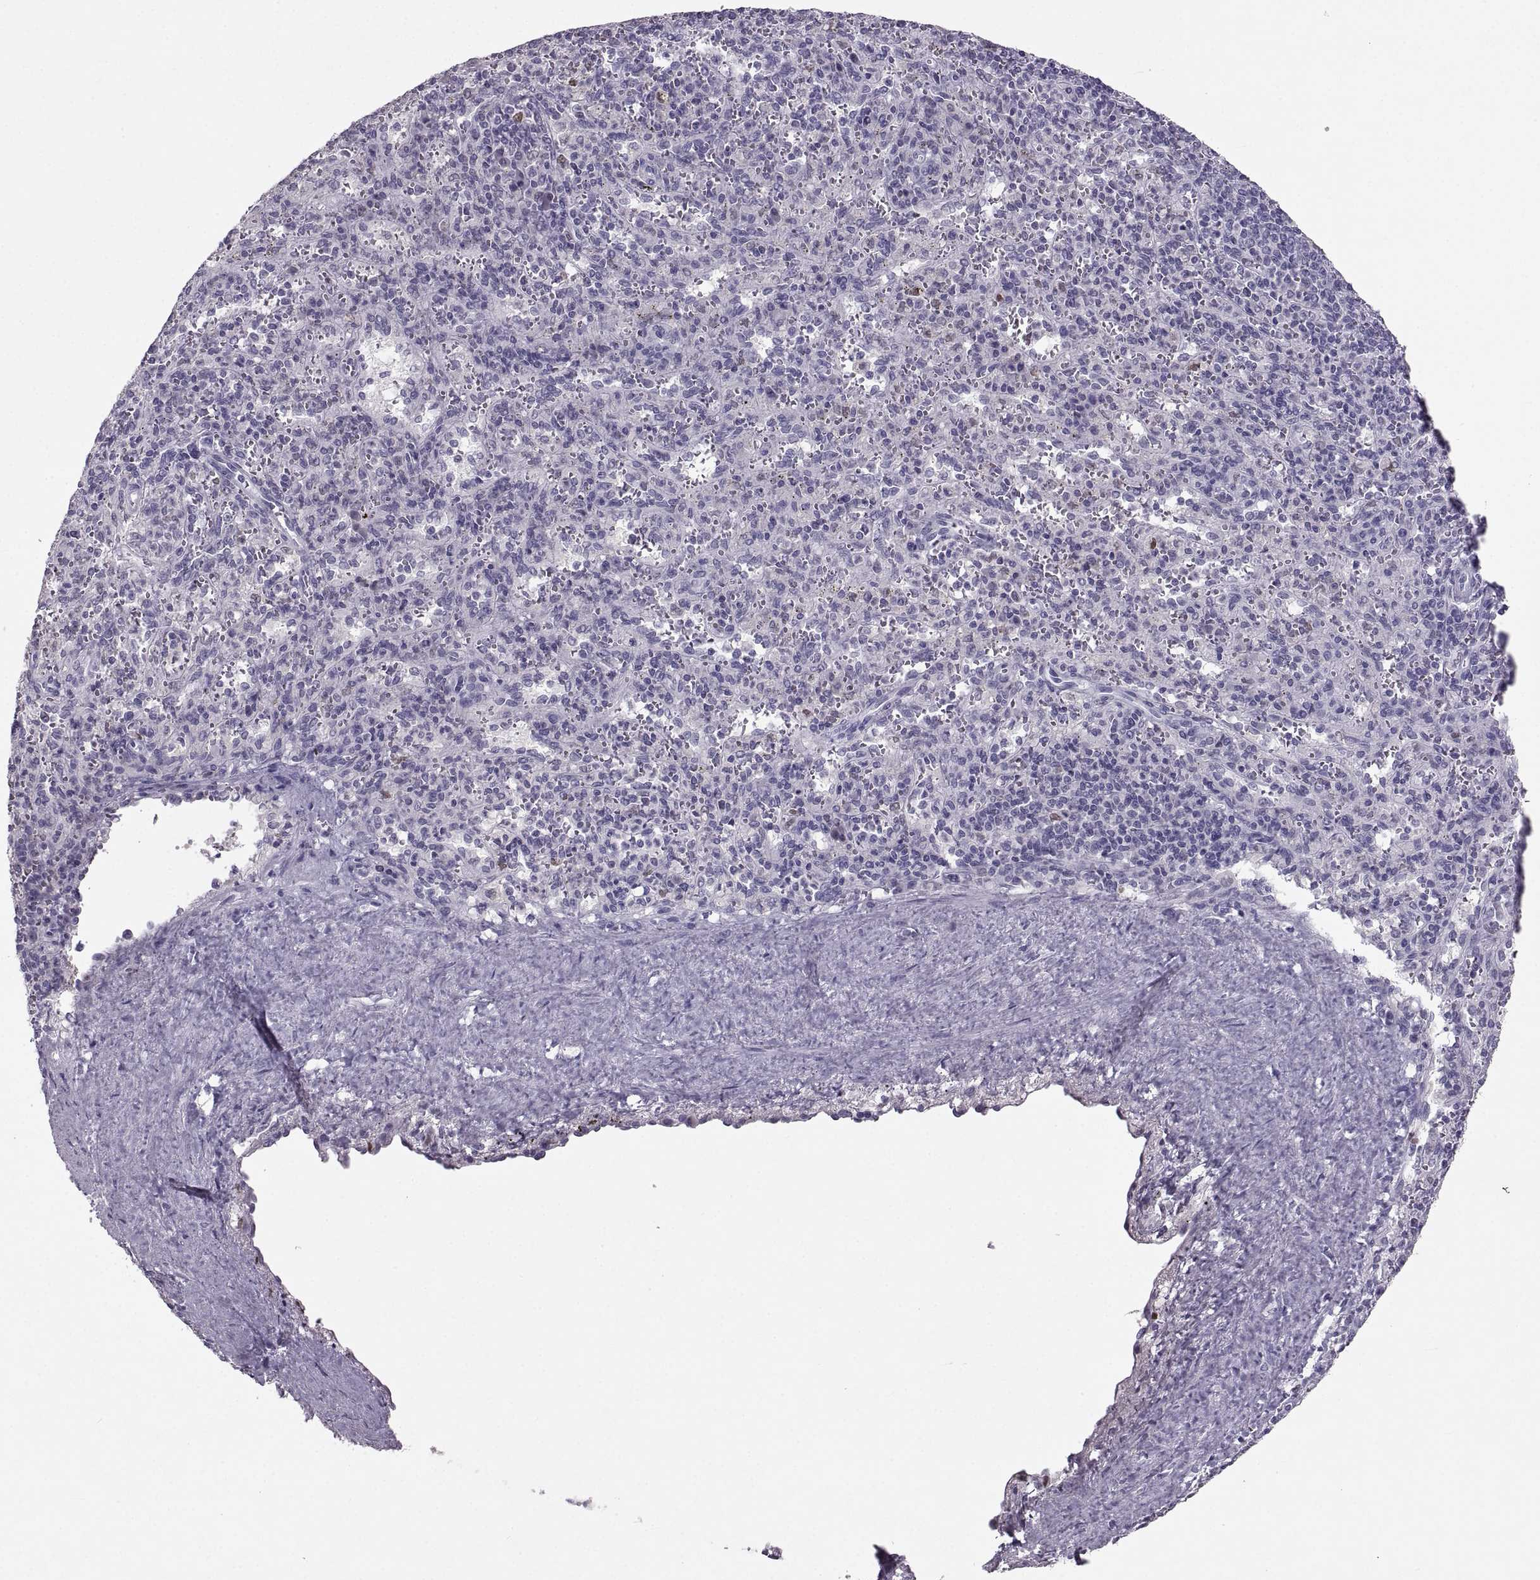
{"staining": {"intensity": "negative", "quantity": "none", "location": "none"}, "tissue": "spleen", "cell_type": "Cells in red pulp", "image_type": "normal", "snomed": [{"axis": "morphology", "description": "Normal tissue, NOS"}, {"axis": "topography", "description": "Spleen"}], "caption": "Immunohistochemical staining of normal spleen shows no significant positivity in cells in red pulp. (DAB (3,3'-diaminobenzidine) immunohistochemistry (IHC), high magnification).", "gene": "SOX21", "patient": {"sex": "male", "age": 57}}